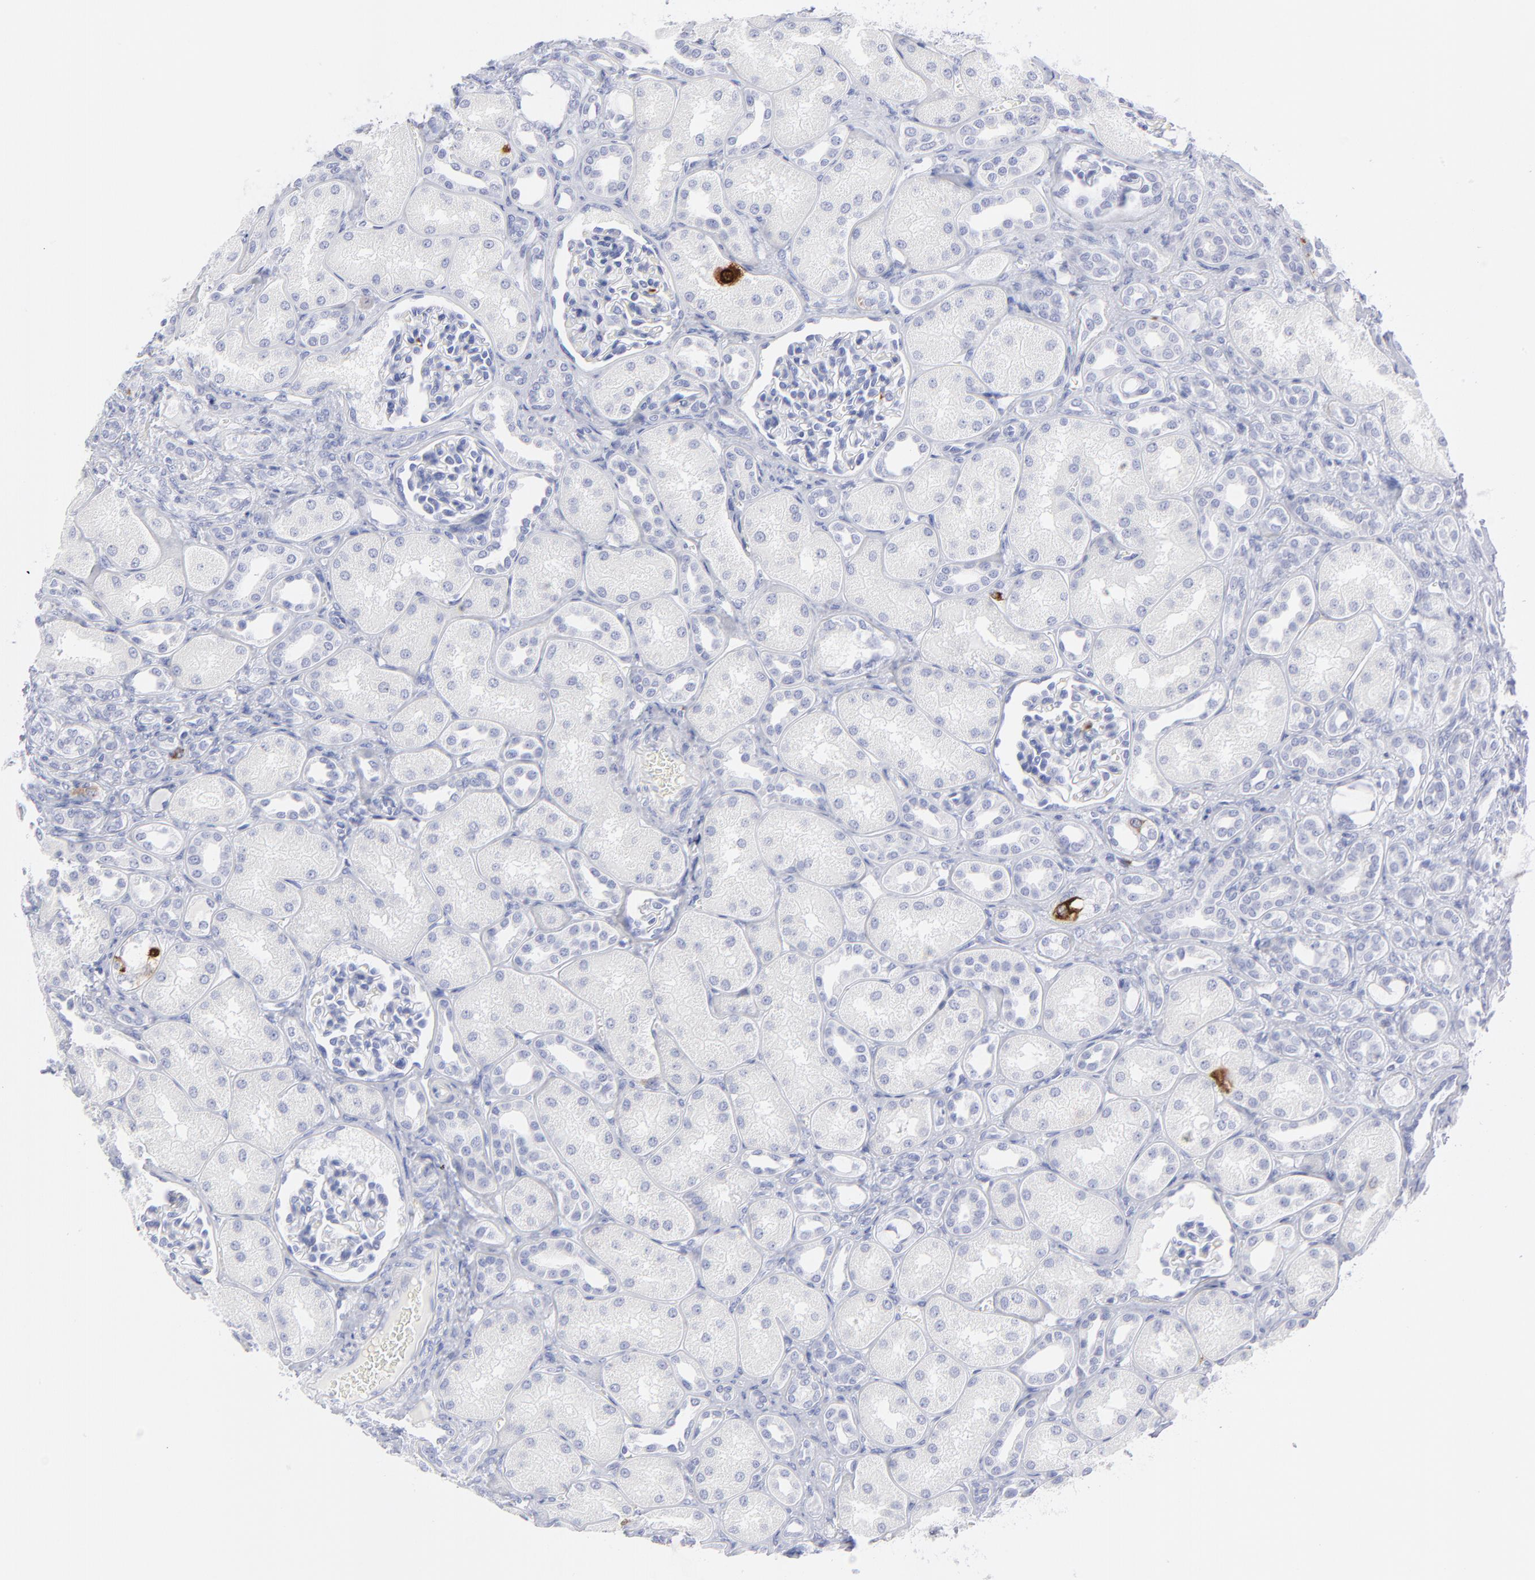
{"staining": {"intensity": "negative", "quantity": "none", "location": "none"}, "tissue": "kidney", "cell_type": "Cells in glomeruli", "image_type": "normal", "snomed": [{"axis": "morphology", "description": "Normal tissue, NOS"}, {"axis": "topography", "description": "Kidney"}], "caption": "Immunohistochemistry (IHC) micrograph of benign kidney stained for a protein (brown), which shows no positivity in cells in glomeruli. (DAB IHC, high magnification).", "gene": "CCNB1", "patient": {"sex": "male", "age": 7}}